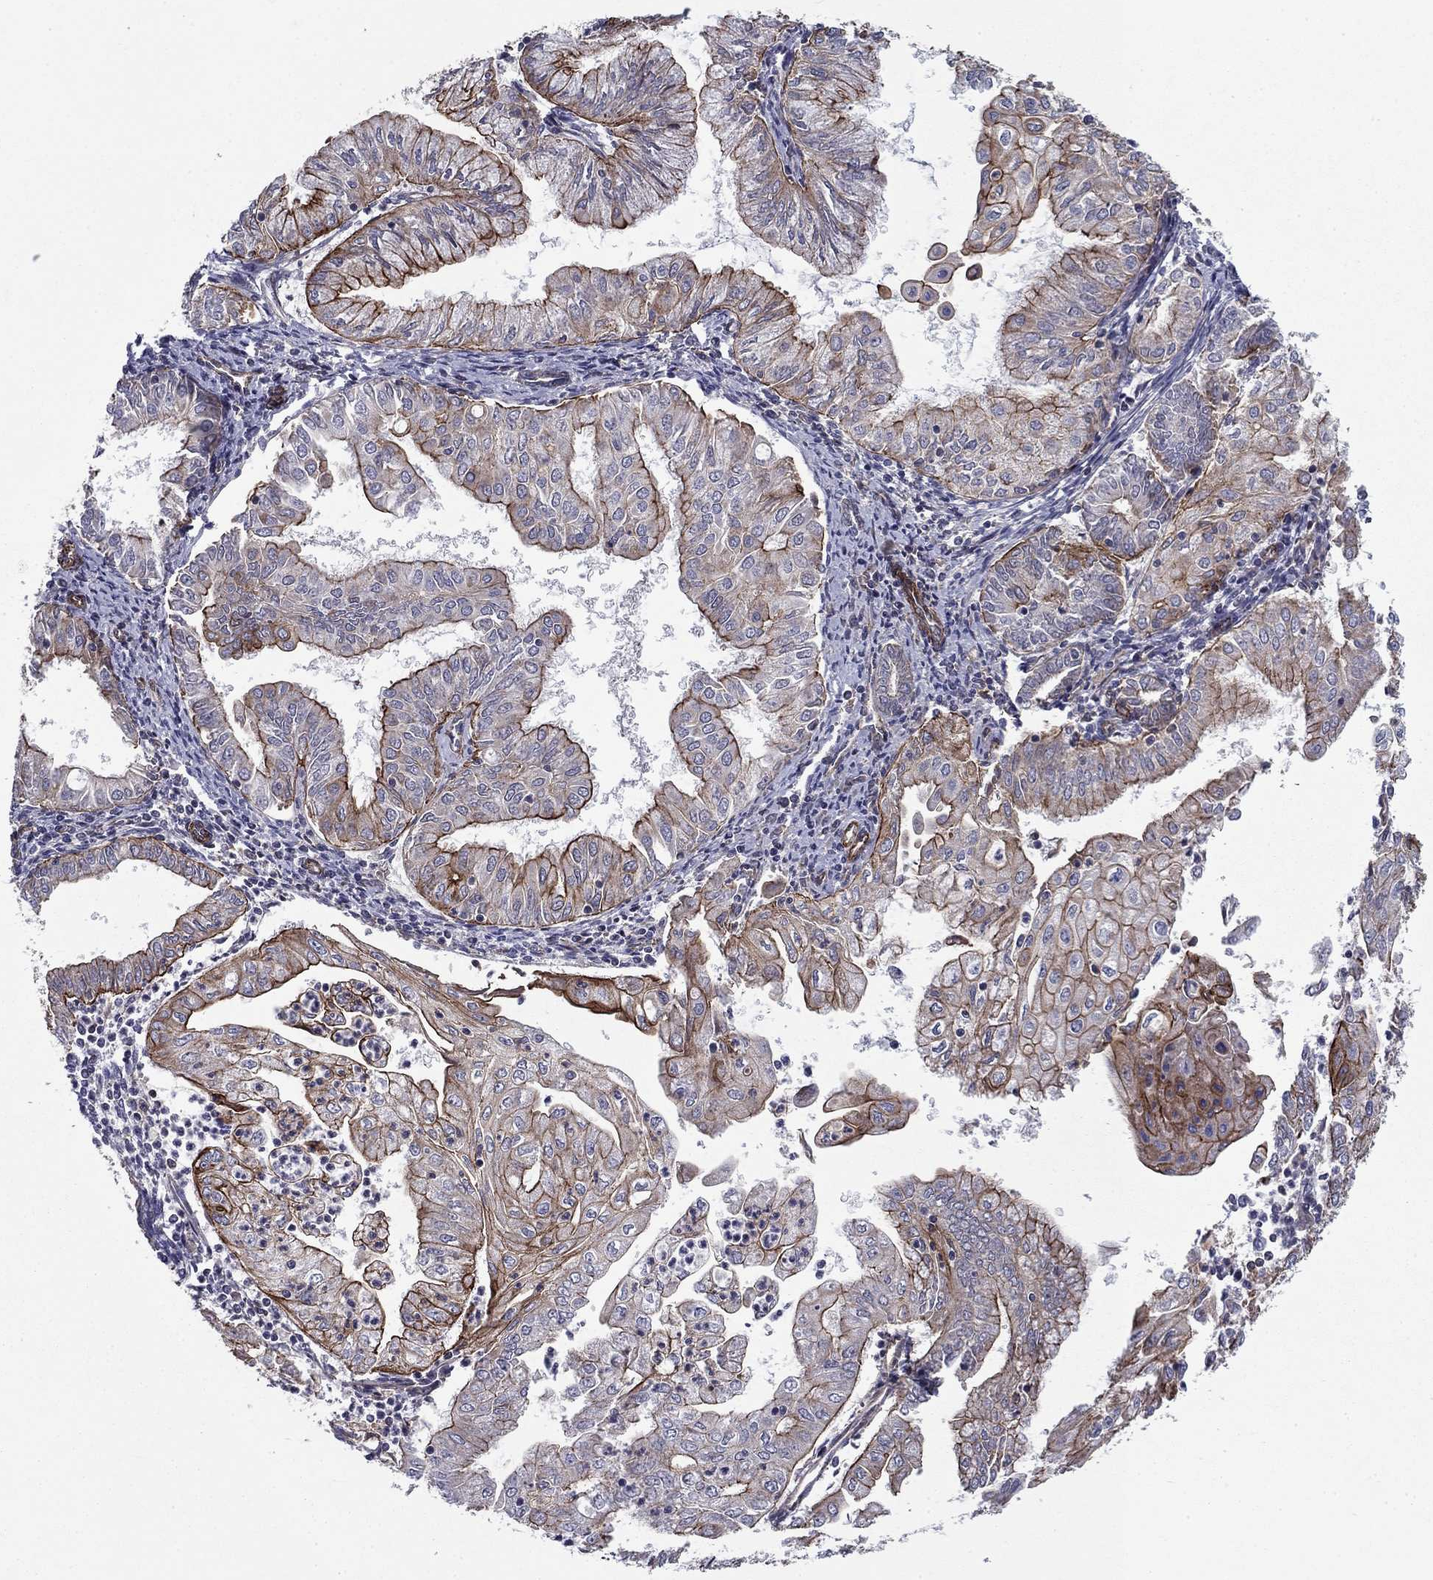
{"staining": {"intensity": "strong", "quantity": "<25%", "location": "cytoplasmic/membranous"}, "tissue": "endometrial cancer", "cell_type": "Tumor cells", "image_type": "cancer", "snomed": [{"axis": "morphology", "description": "Adenocarcinoma, NOS"}, {"axis": "topography", "description": "Endometrium"}], "caption": "Immunohistochemical staining of human endometrial adenocarcinoma demonstrates medium levels of strong cytoplasmic/membranous staining in approximately <25% of tumor cells. (Brightfield microscopy of DAB IHC at high magnification).", "gene": "SHMT1", "patient": {"sex": "female", "age": 56}}